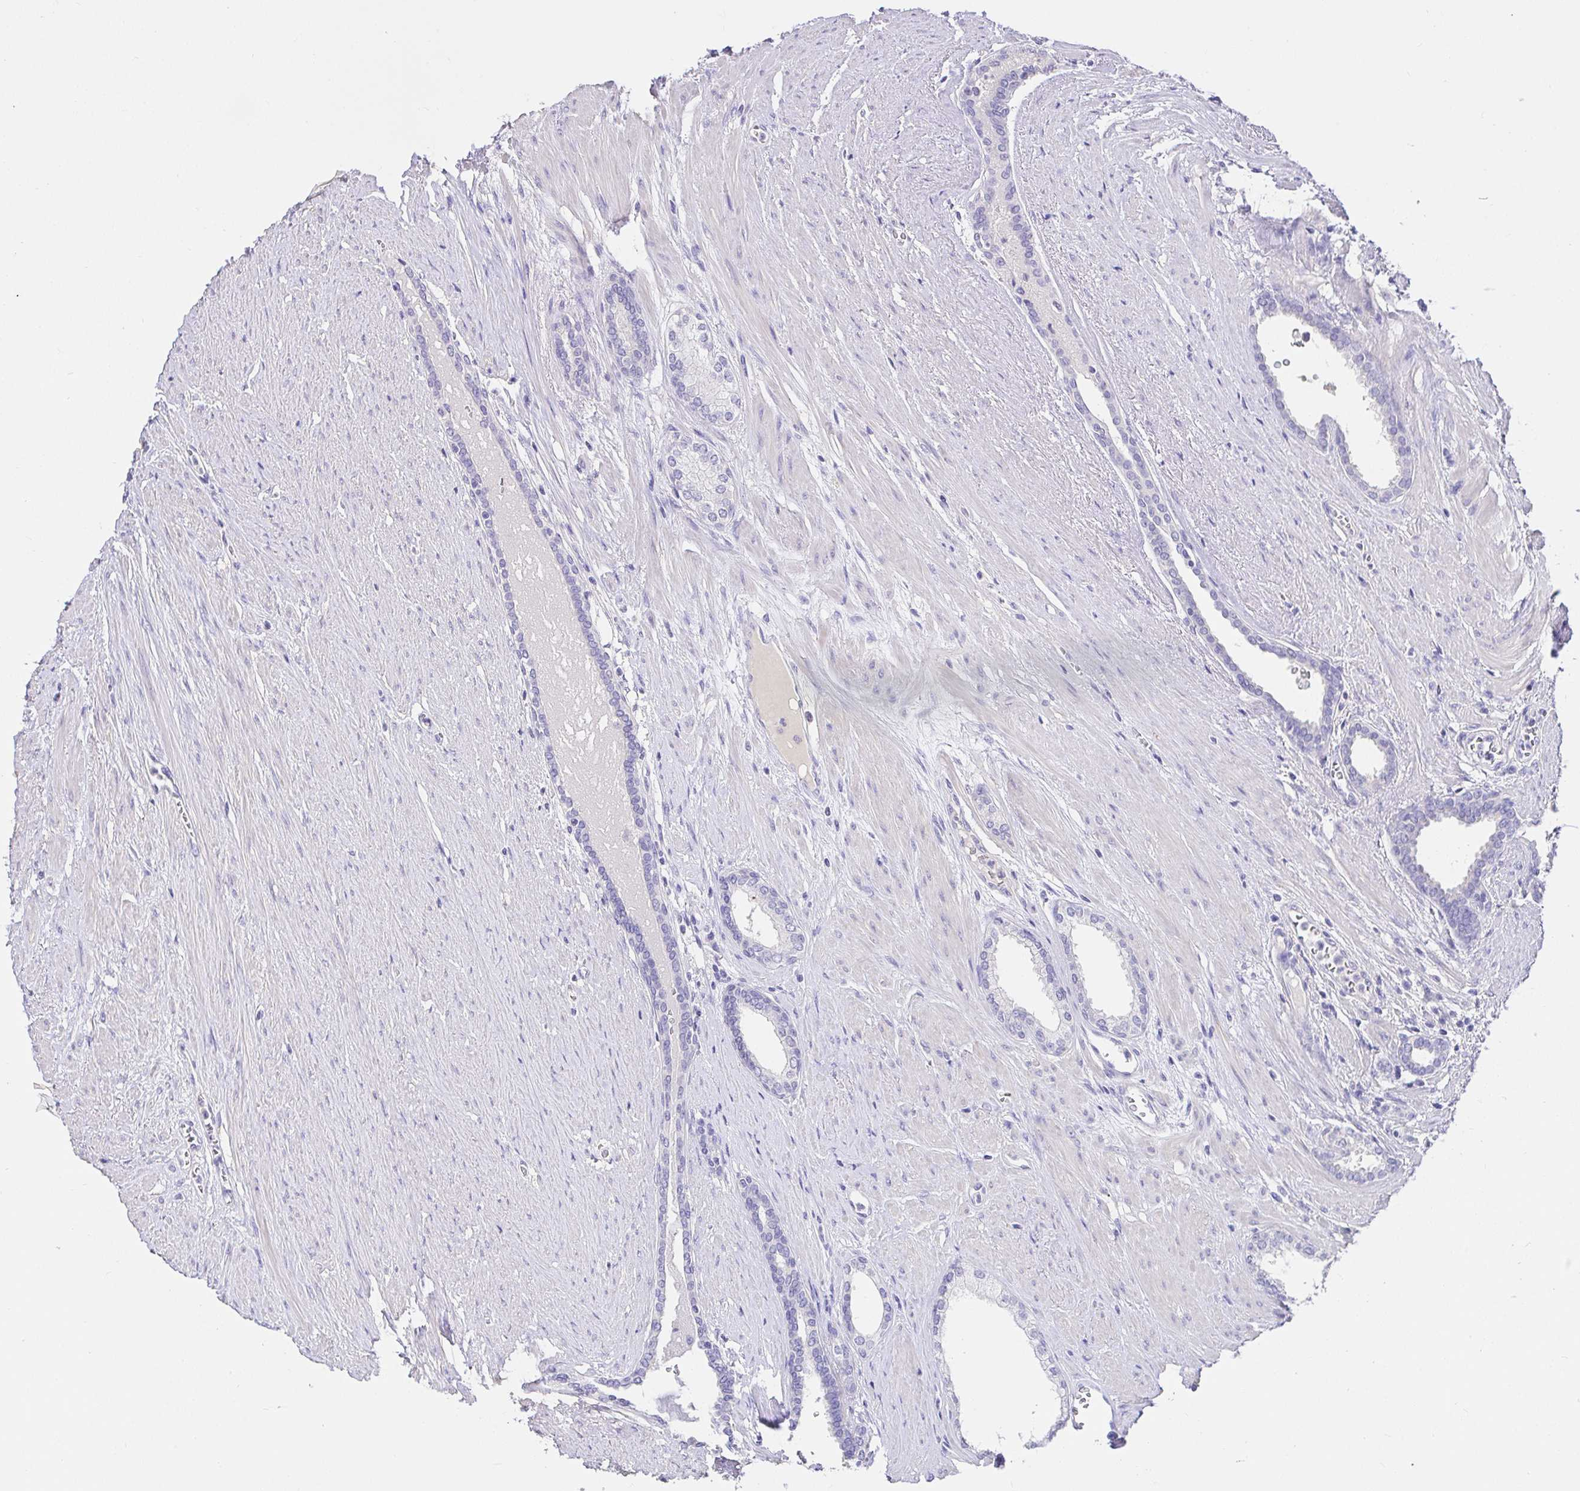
{"staining": {"intensity": "negative", "quantity": "none", "location": "none"}, "tissue": "prostate cancer", "cell_type": "Tumor cells", "image_type": "cancer", "snomed": [{"axis": "morphology", "description": "Adenocarcinoma, High grade"}, {"axis": "topography", "description": "Prostate"}], "caption": "Prostate adenocarcinoma (high-grade) was stained to show a protein in brown. There is no significant expression in tumor cells.", "gene": "CDO1", "patient": {"sex": "male", "age": 60}}